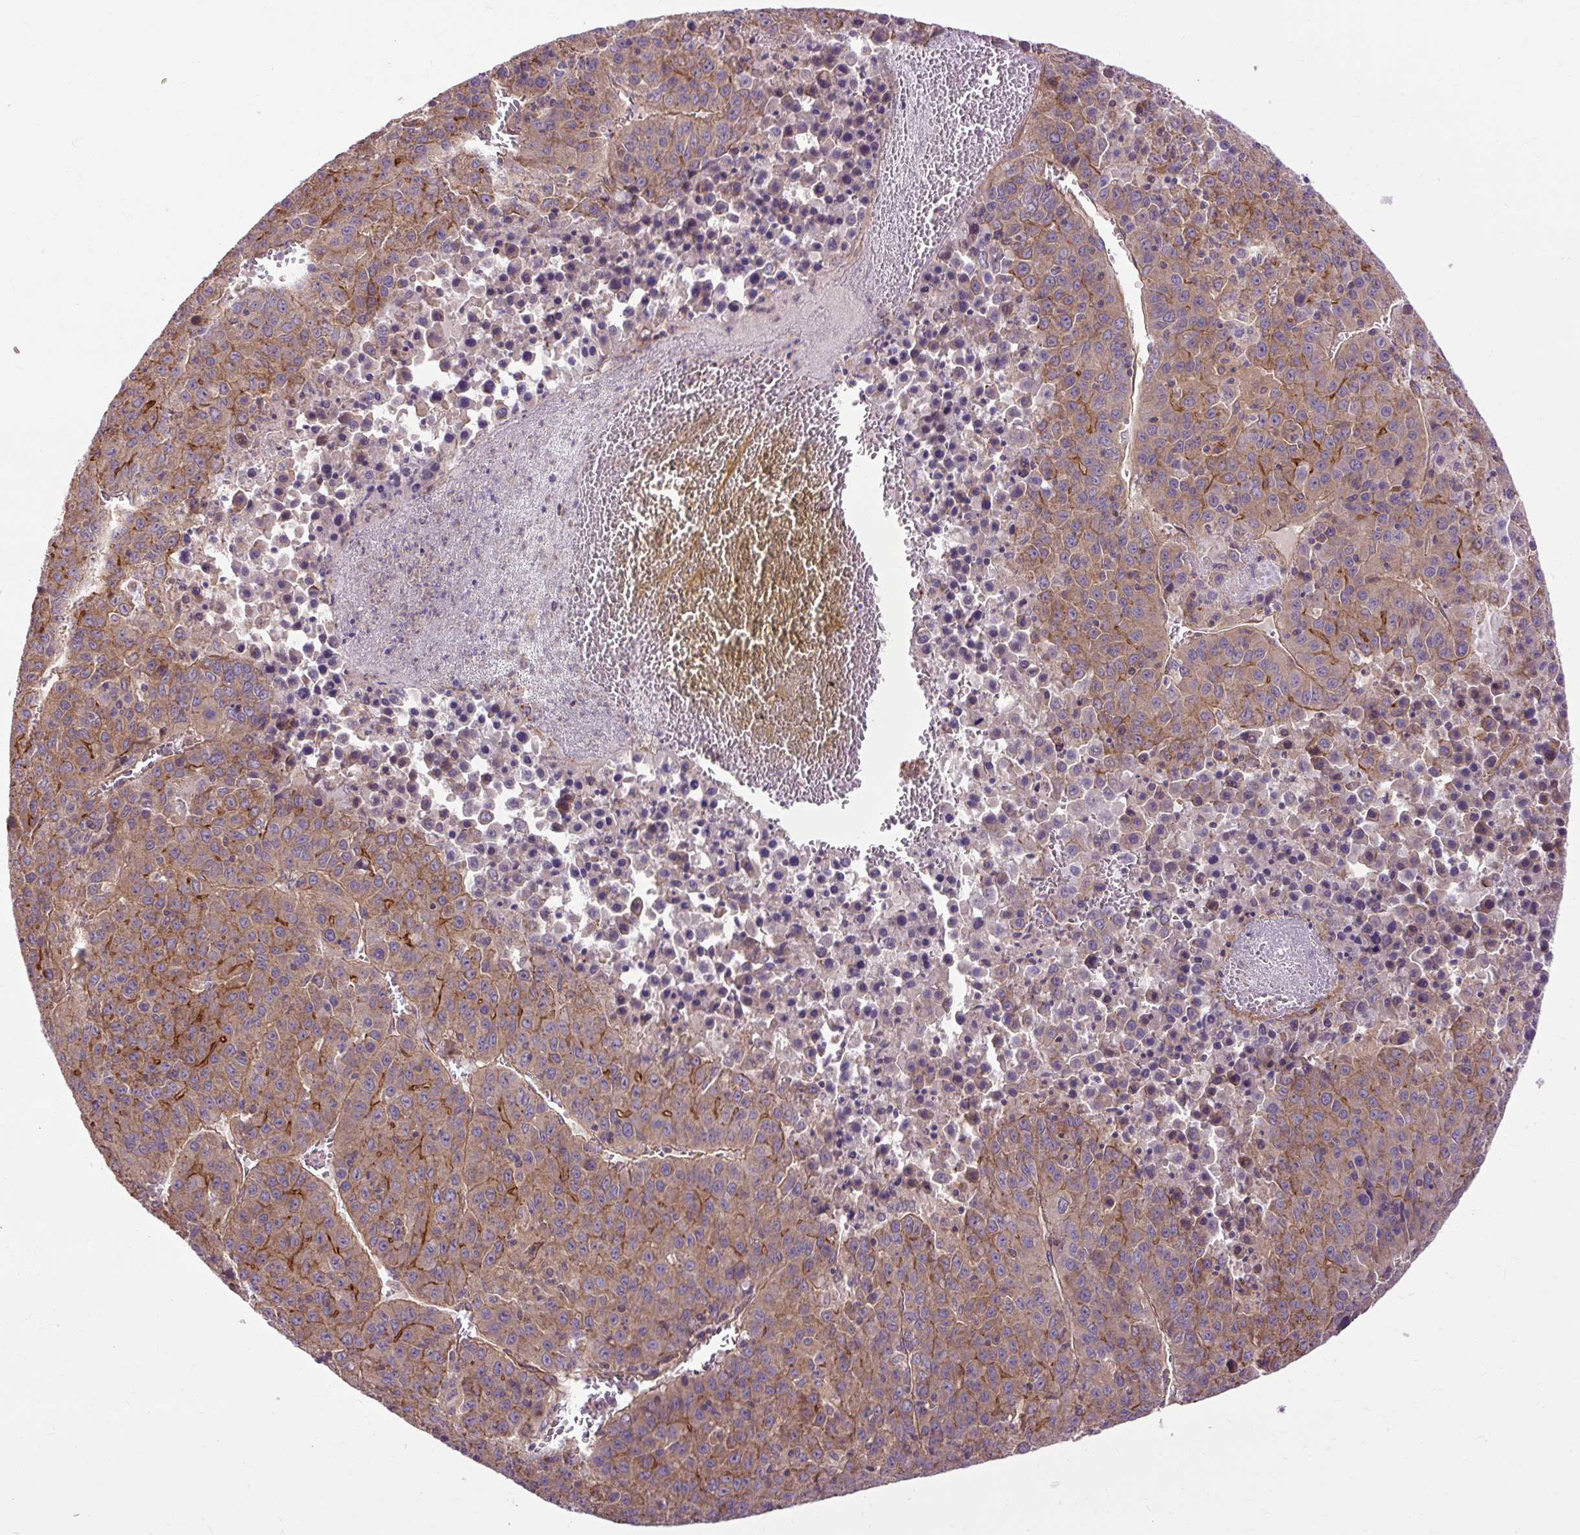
{"staining": {"intensity": "moderate", "quantity": "25%-75%", "location": "cytoplasmic/membranous"}, "tissue": "liver cancer", "cell_type": "Tumor cells", "image_type": "cancer", "snomed": [{"axis": "morphology", "description": "Carcinoma, Hepatocellular, NOS"}, {"axis": "topography", "description": "Liver"}], "caption": "IHC staining of hepatocellular carcinoma (liver), which reveals medium levels of moderate cytoplasmic/membranous expression in approximately 25%-75% of tumor cells indicating moderate cytoplasmic/membranous protein expression. The staining was performed using DAB (brown) for protein detection and nuclei were counterstained in hematoxylin (blue).", "gene": "CCDC93", "patient": {"sex": "female", "age": 53}}